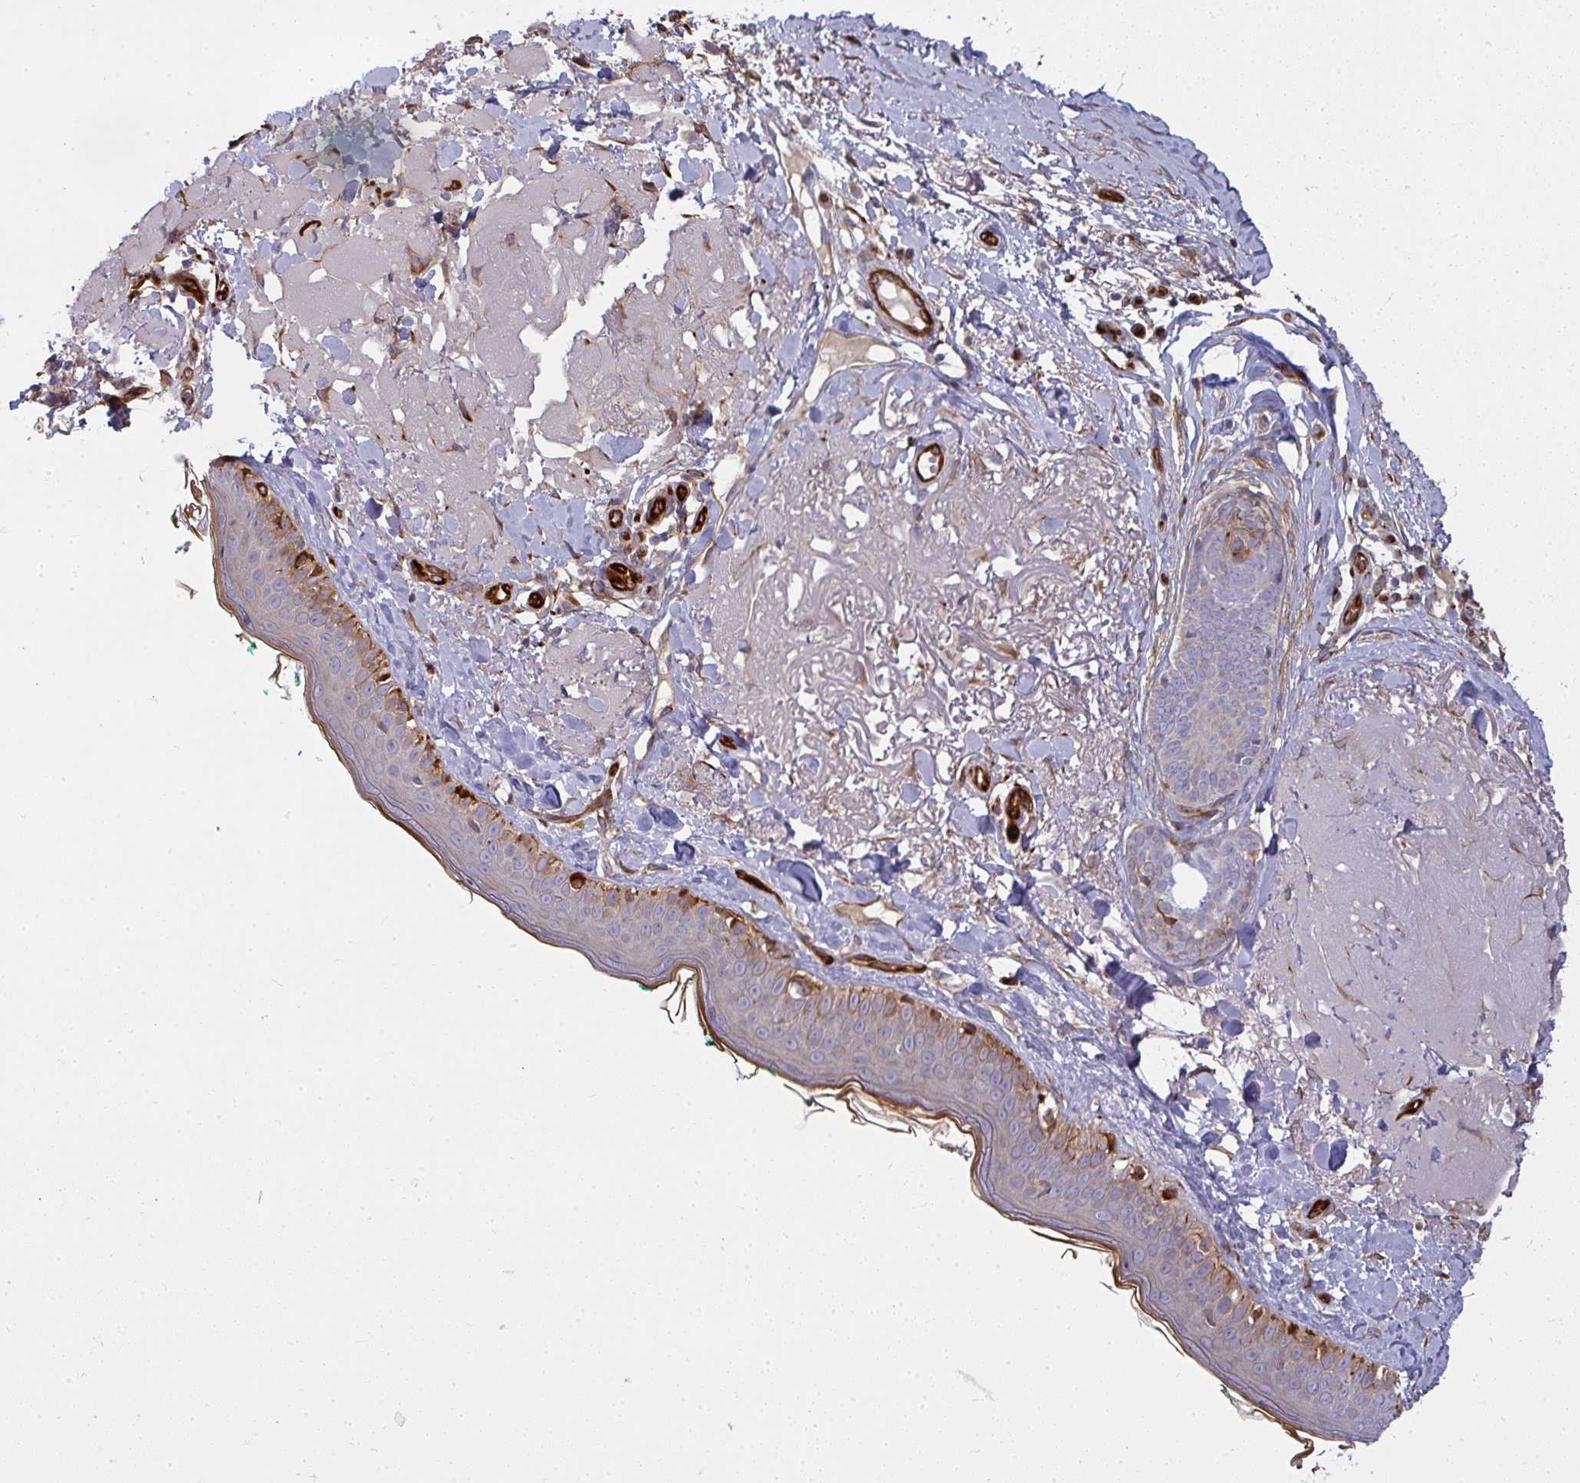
{"staining": {"intensity": "moderate", "quantity": ">75%", "location": "cytoplasmic/membranous"}, "tissue": "skin", "cell_type": "Fibroblasts", "image_type": "normal", "snomed": [{"axis": "morphology", "description": "Normal tissue, NOS"}, {"axis": "topography", "description": "Skin"}], "caption": "Protein expression analysis of normal skin exhibits moderate cytoplasmic/membranous expression in approximately >75% of fibroblasts.", "gene": "IFIT3", "patient": {"sex": "male", "age": 73}}